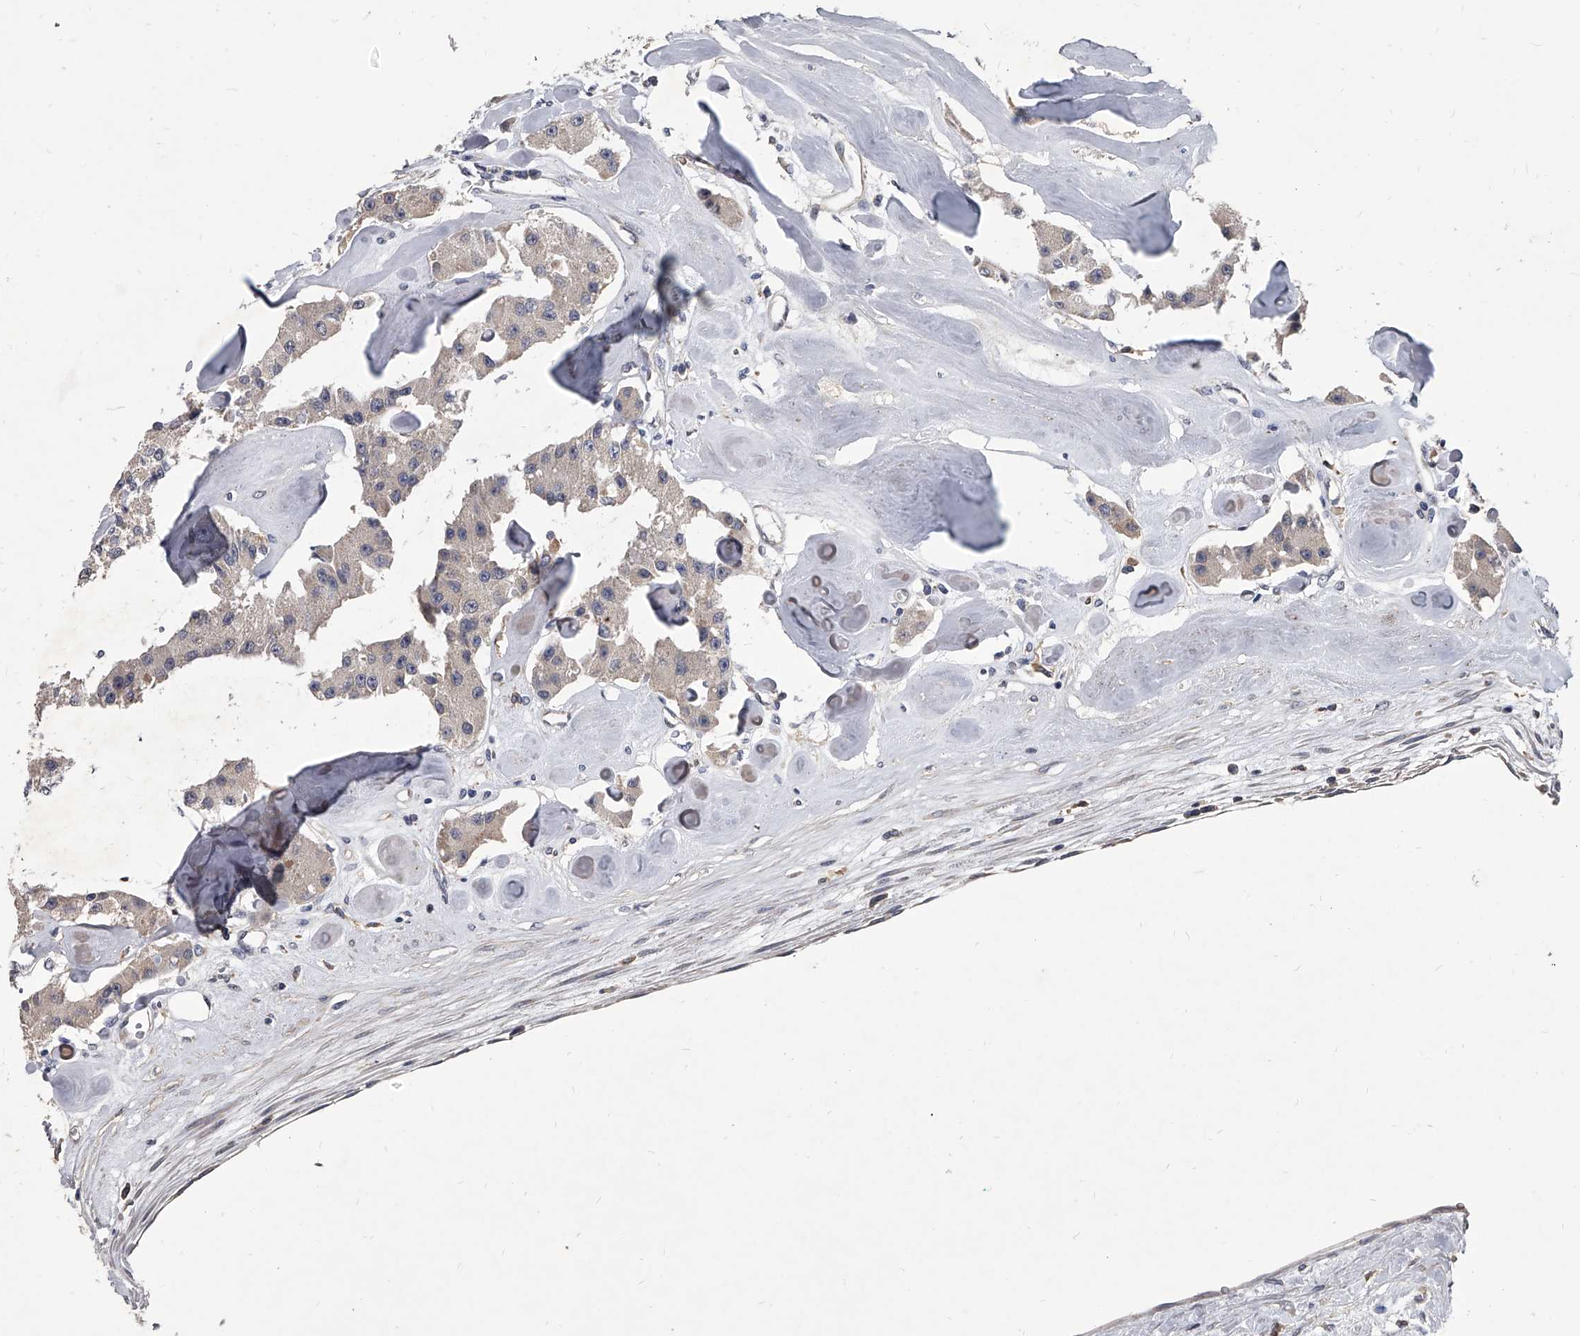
{"staining": {"intensity": "weak", "quantity": "<25%", "location": "cytoplasmic/membranous"}, "tissue": "carcinoid", "cell_type": "Tumor cells", "image_type": "cancer", "snomed": [{"axis": "morphology", "description": "Carcinoid, malignant, NOS"}, {"axis": "topography", "description": "Pancreas"}], "caption": "DAB (3,3'-diaminobenzidine) immunohistochemical staining of human carcinoid exhibits no significant expression in tumor cells. Nuclei are stained in blue.", "gene": "MAP4K3", "patient": {"sex": "male", "age": 41}}